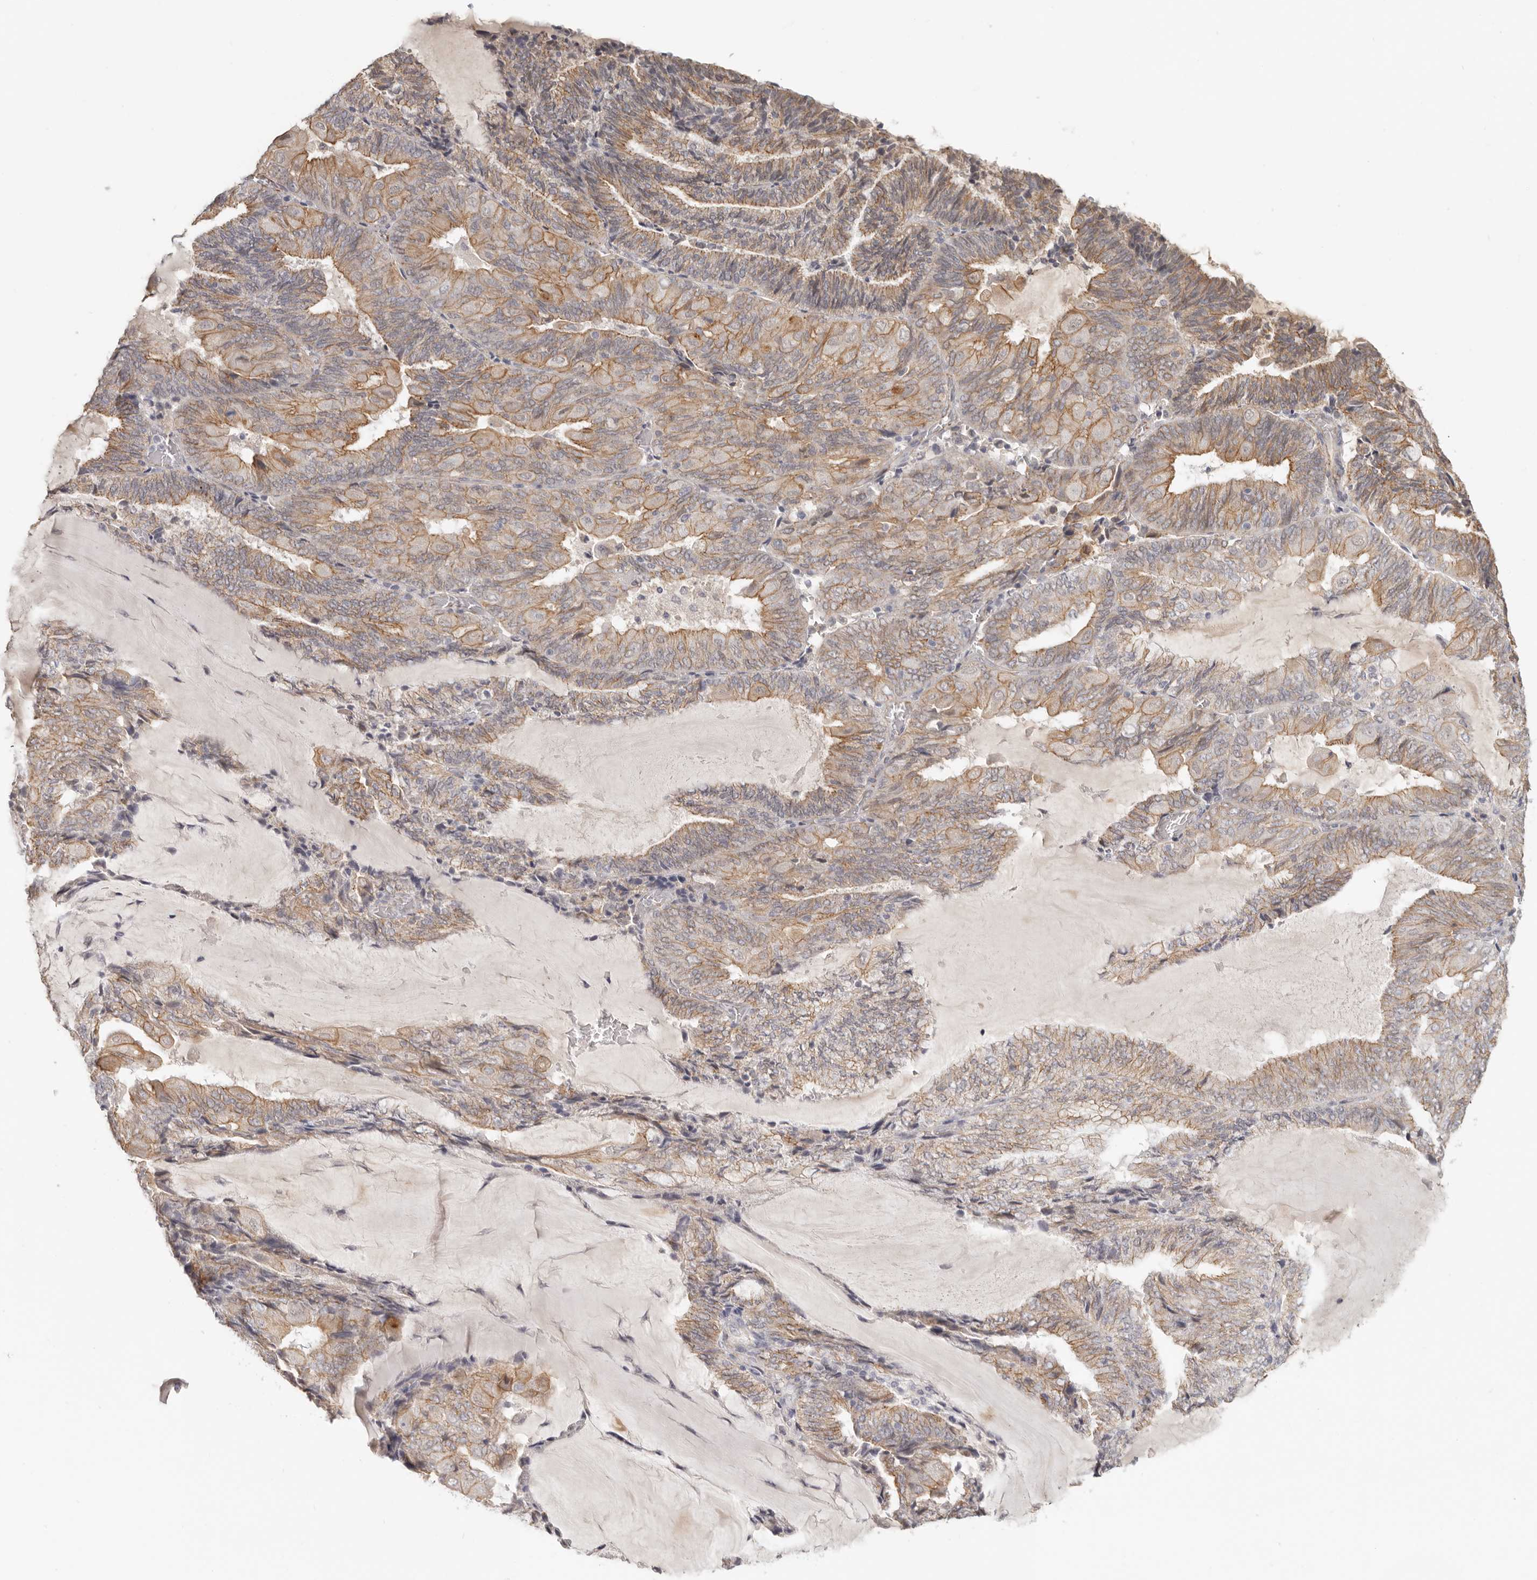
{"staining": {"intensity": "moderate", "quantity": ">75%", "location": "cytoplasmic/membranous"}, "tissue": "endometrial cancer", "cell_type": "Tumor cells", "image_type": "cancer", "snomed": [{"axis": "morphology", "description": "Adenocarcinoma, NOS"}, {"axis": "topography", "description": "Endometrium"}], "caption": "IHC micrograph of neoplastic tissue: endometrial cancer stained using immunohistochemistry reveals medium levels of moderate protein expression localized specifically in the cytoplasmic/membranous of tumor cells, appearing as a cytoplasmic/membranous brown color.", "gene": "ANXA9", "patient": {"sex": "female", "age": 81}}